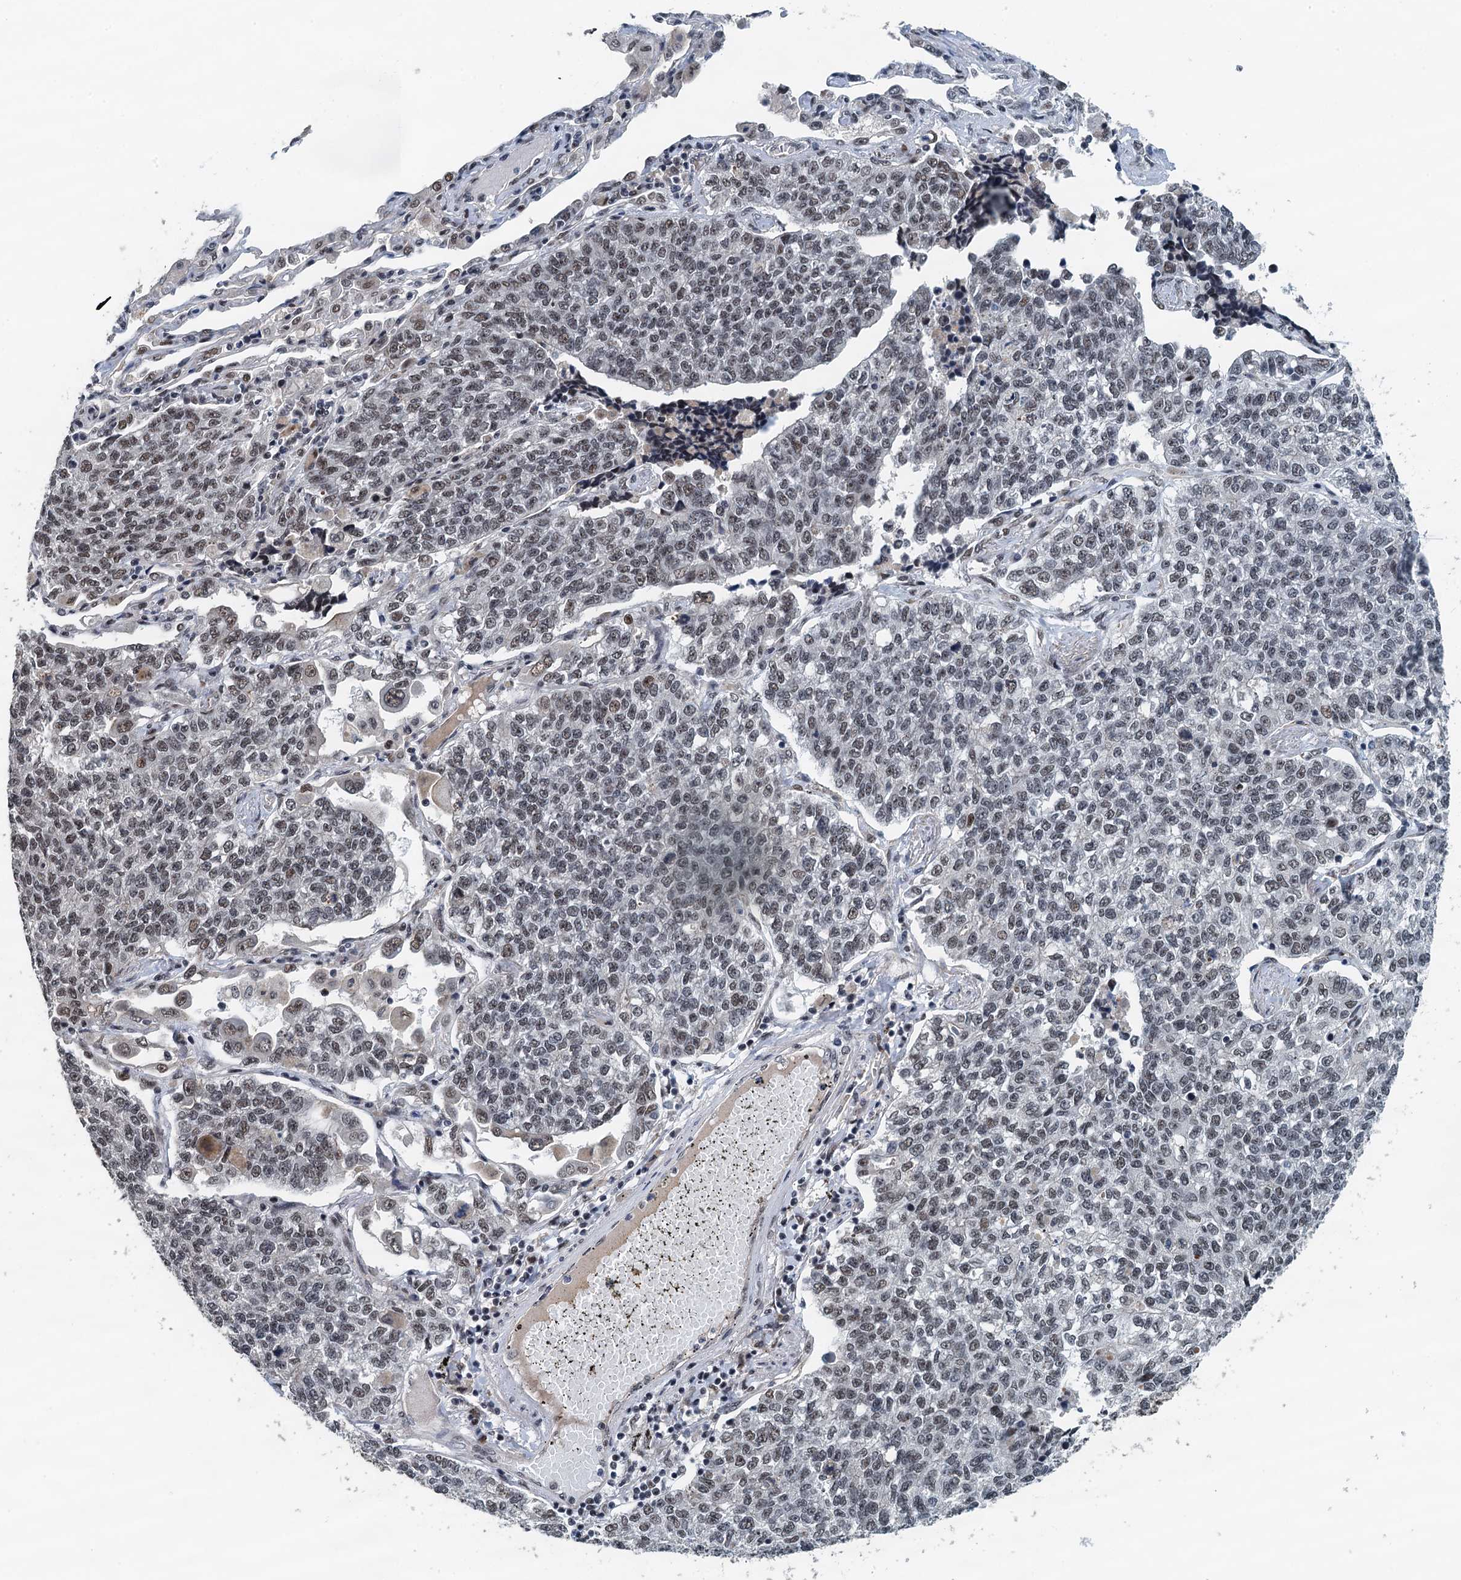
{"staining": {"intensity": "weak", "quantity": ">75%", "location": "nuclear"}, "tissue": "lung cancer", "cell_type": "Tumor cells", "image_type": "cancer", "snomed": [{"axis": "morphology", "description": "Adenocarcinoma, NOS"}, {"axis": "topography", "description": "Lung"}], "caption": "Lung cancer was stained to show a protein in brown. There is low levels of weak nuclear expression in about >75% of tumor cells. The staining was performed using DAB, with brown indicating positive protein expression. Nuclei are stained blue with hematoxylin.", "gene": "MTA3", "patient": {"sex": "male", "age": 49}}